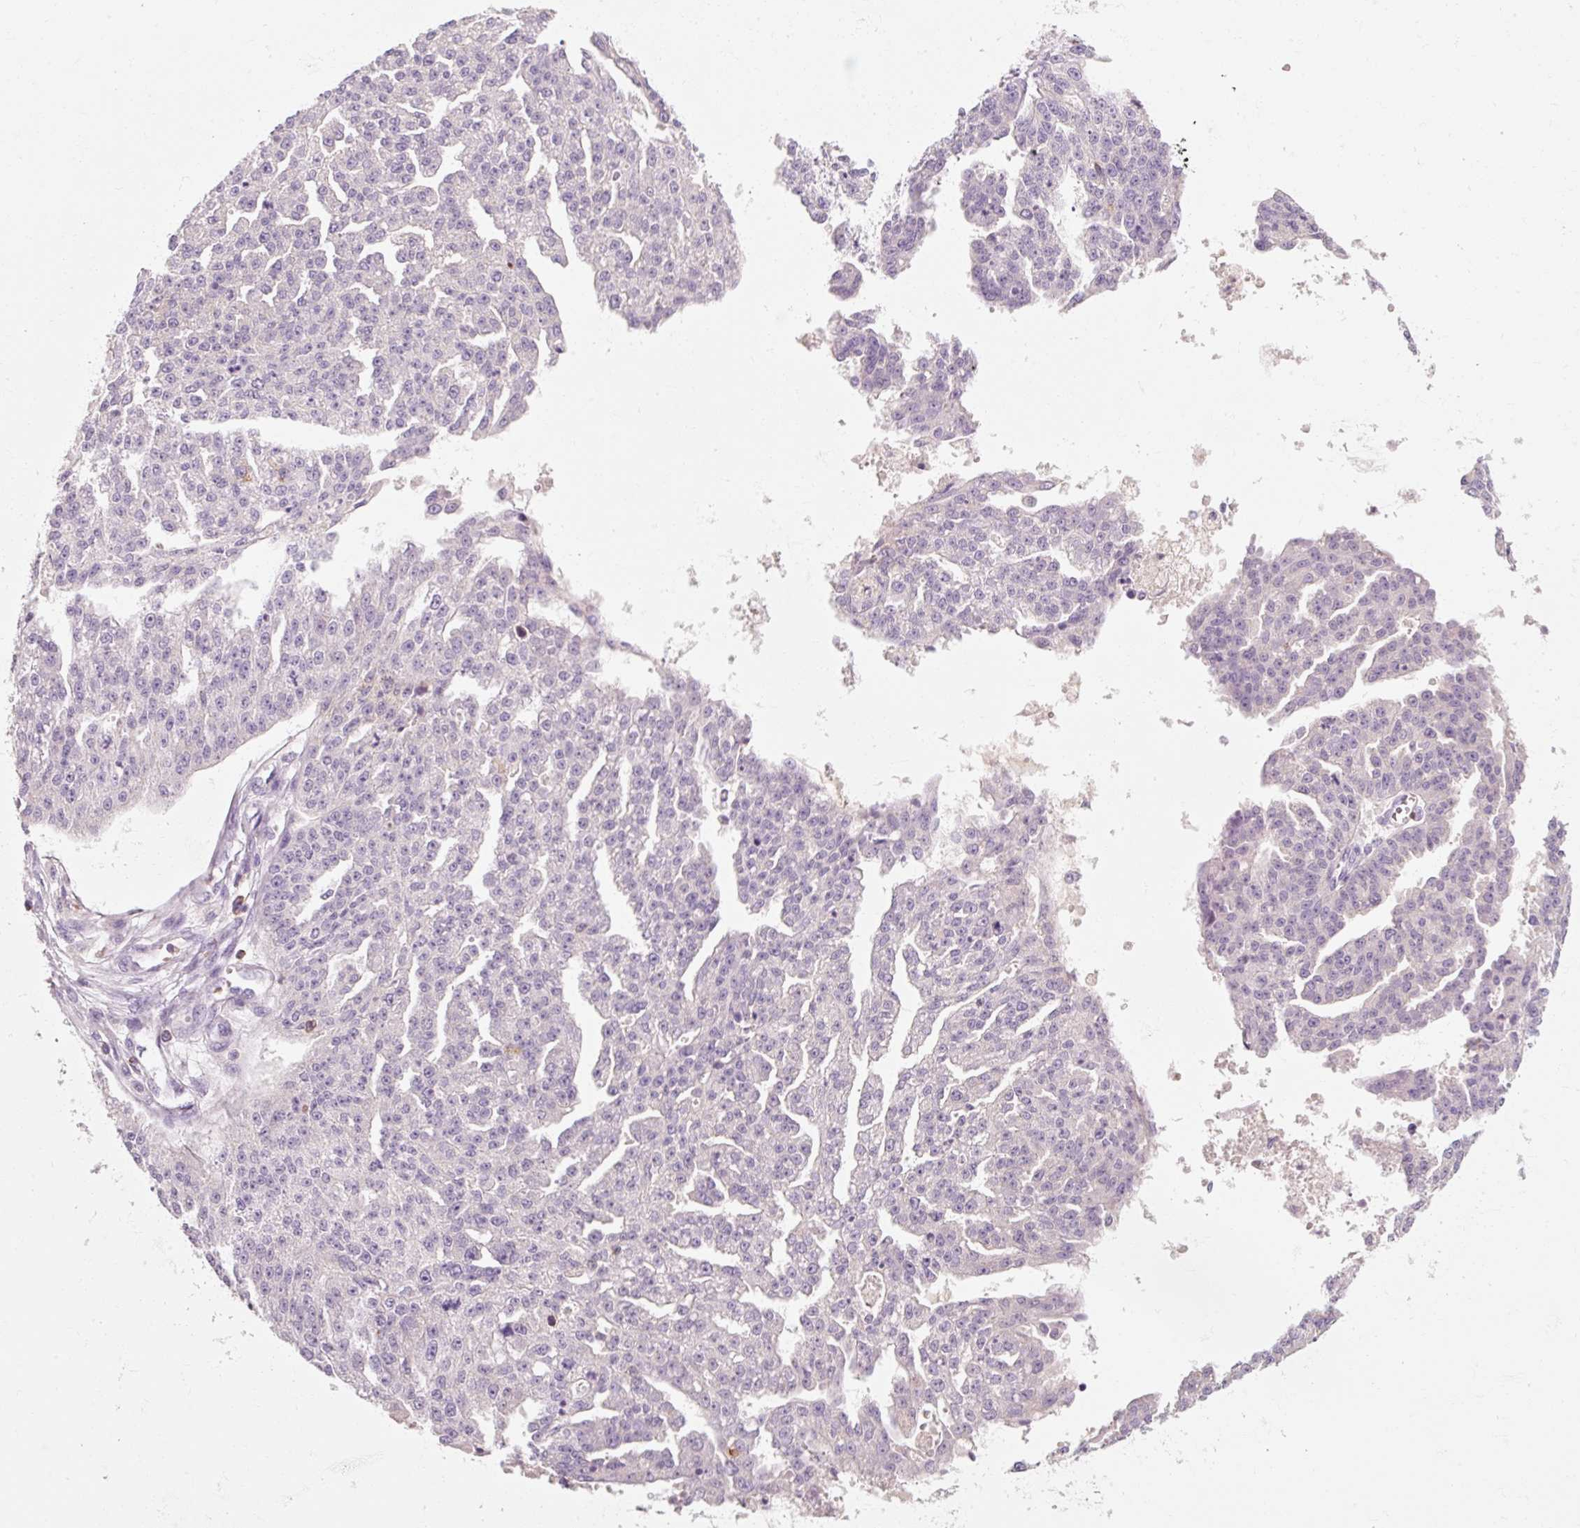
{"staining": {"intensity": "negative", "quantity": "none", "location": "none"}, "tissue": "ovarian cancer", "cell_type": "Tumor cells", "image_type": "cancer", "snomed": [{"axis": "morphology", "description": "Cystadenocarcinoma, serous, NOS"}, {"axis": "topography", "description": "Ovary"}], "caption": "This is an immunohistochemistry (IHC) image of serous cystadenocarcinoma (ovarian). There is no positivity in tumor cells.", "gene": "OR8K1", "patient": {"sex": "female", "age": 58}}